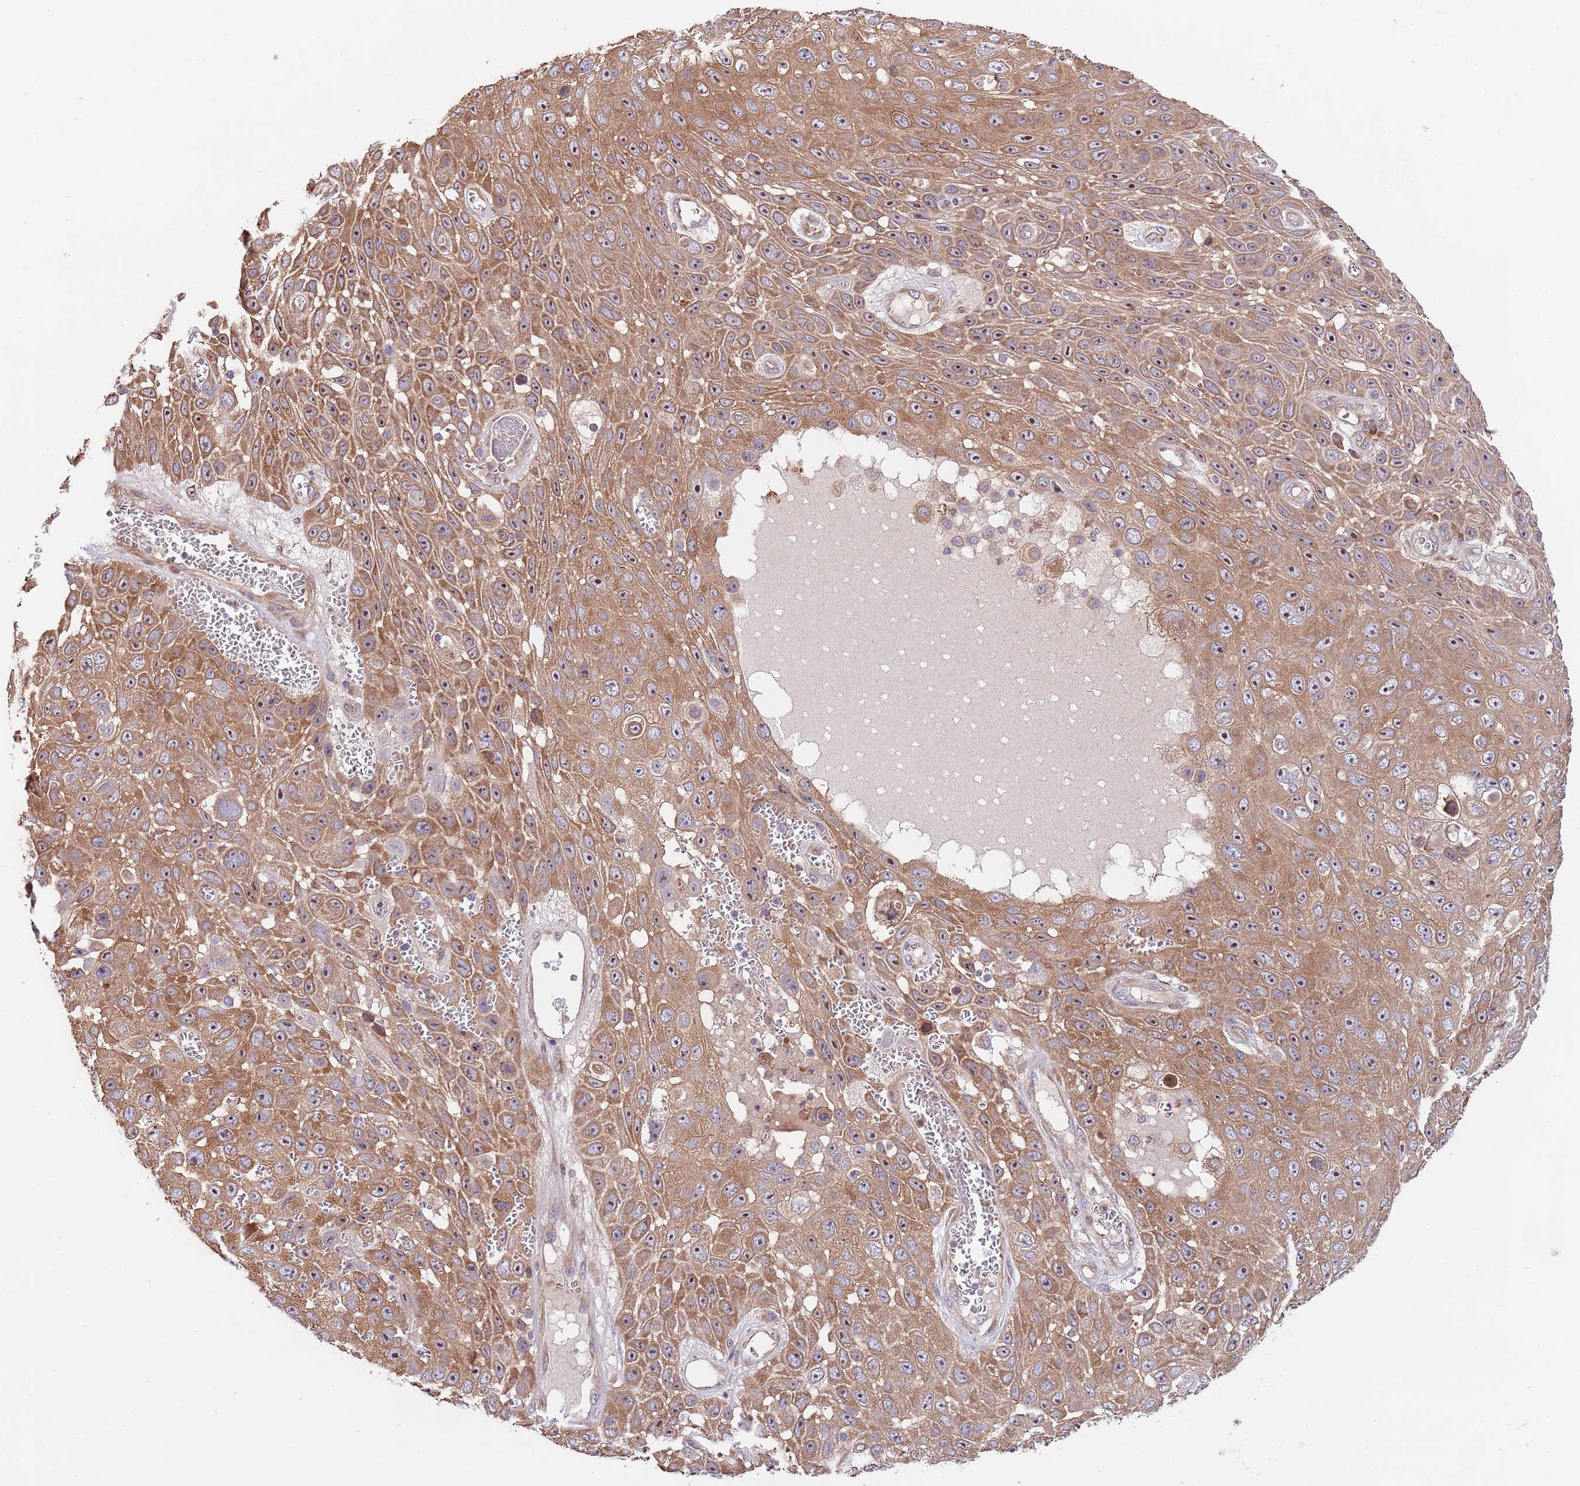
{"staining": {"intensity": "moderate", "quantity": ">75%", "location": "cytoplasmic/membranous,nuclear"}, "tissue": "skin cancer", "cell_type": "Tumor cells", "image_type": "cancer", "snomed": [{"axis": "morphology", "description": "Squamous cell carcinoma, NOS"}, {"axis": "topography", "description": "Skin"}], "caption": "The micrograph shows immunohistochemical staining of skin squamous cell carcinoma. There is moderate cytoplasmic/membranous and nuclear expression is appreciated in approximately >75% of tumor cells.", "gene": "EIF3F", "patient": {"sex": "male", "age": 82}}